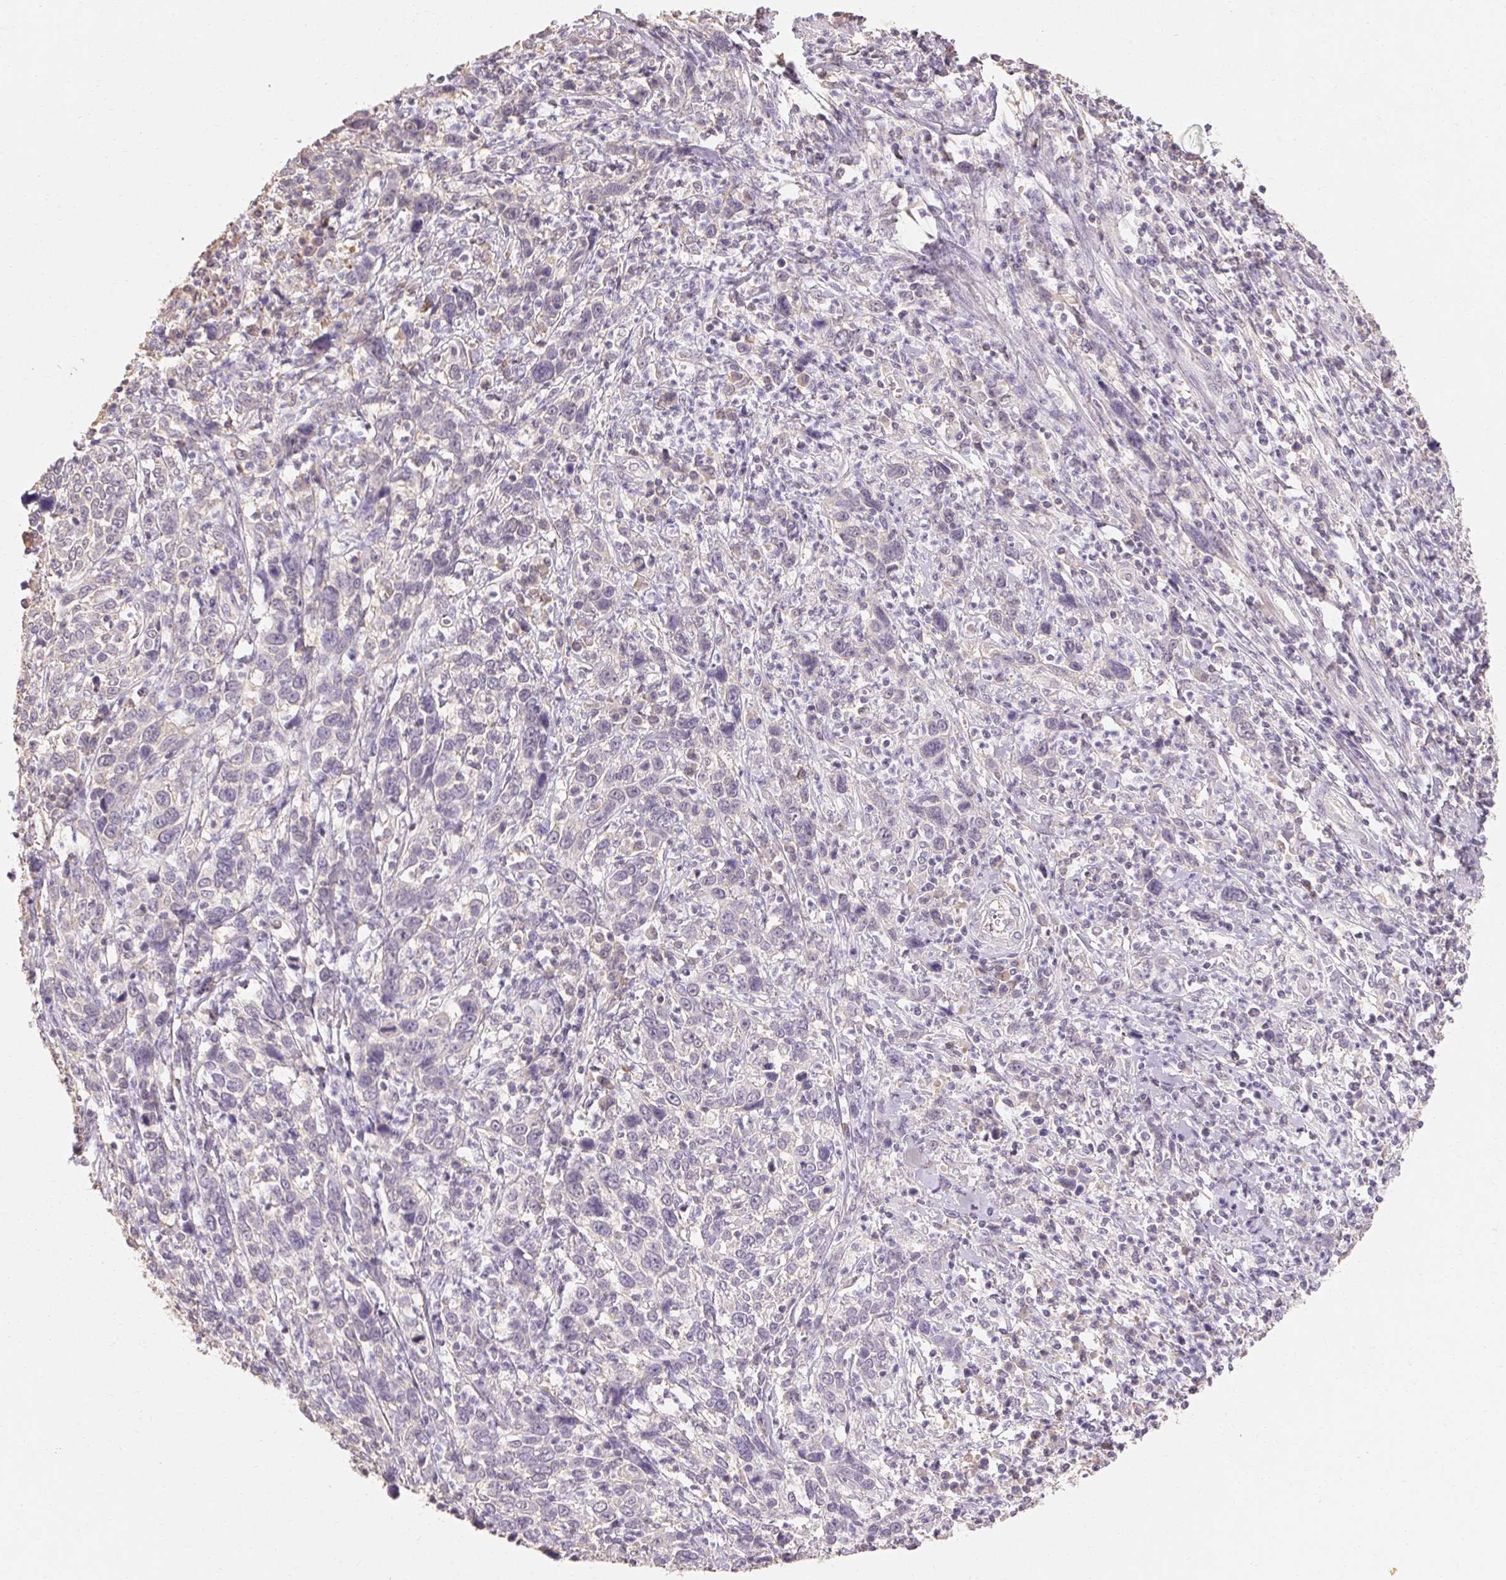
{"staining": {"intensity": "negative", "quantity": "none", "location": "none"}, "tissue": "cervical cancer", "cell_type": "Tumor cells", "image_type": "cancer", "snomed": [{"axis": "morphology", "description": "Squamous cell carcinoma, NOS"}, {"axis": "topography", "description": "Cervix"}], "caption": "Immunohistochemistry of human cervical cancer (squamous cell carcinoma) displays no staining in tumor cells.", "gene": "MAP7D2", "patient": {"sex": "female", "age": 46}}